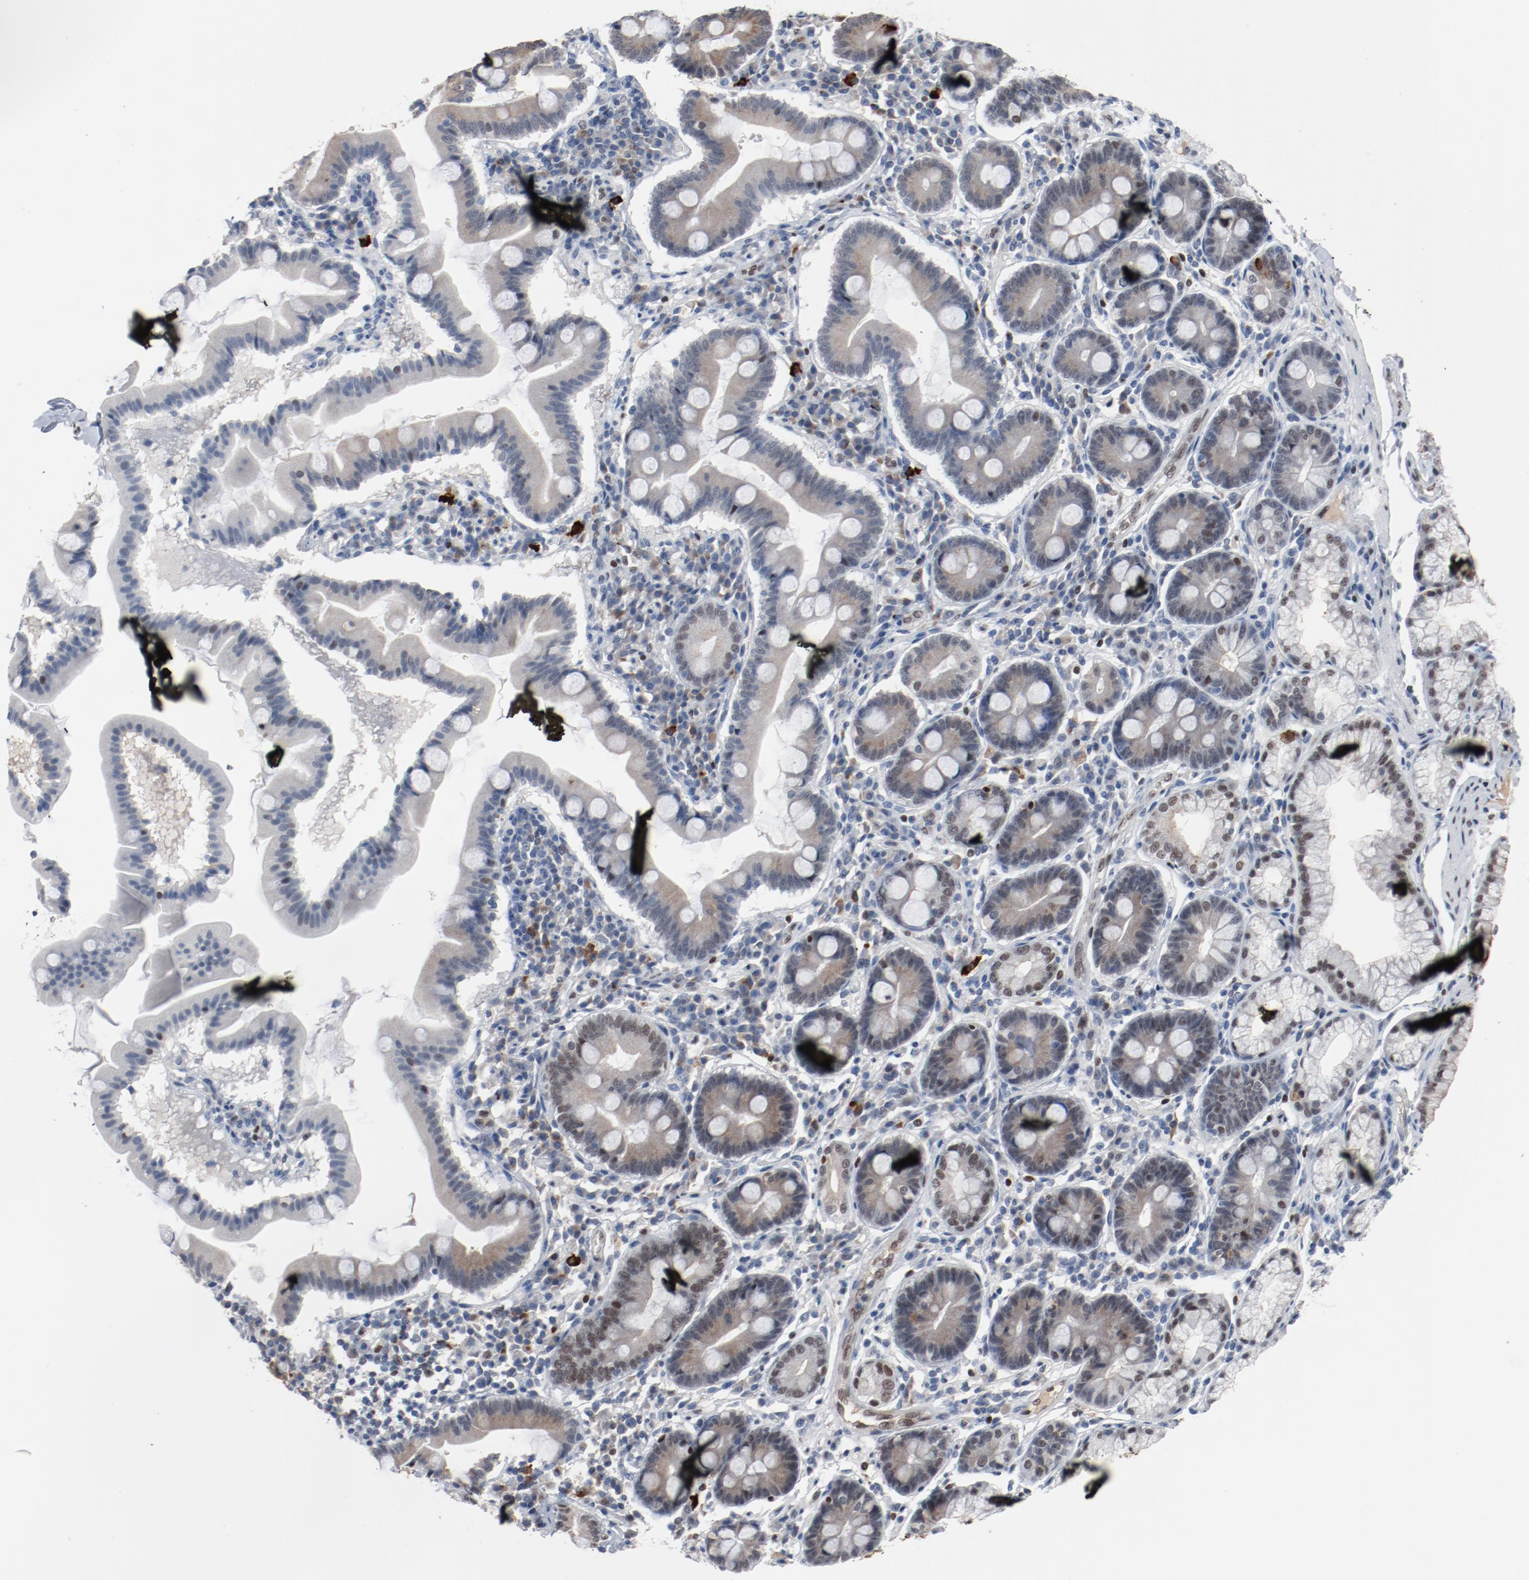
{"staining": {"intensity": "weak", "quantity": "<25%", "location": "cytoplasmic/membranous,nuclear"}, "tissue": "duodenum", "cell_type": "Glandular cells", "image_type": "normal", "snomed": [{"axis": "morphology", "description": "Normal tissue, NOS"}, {"axis": "topography", "description": "Duodenum"}], "caption": "Immunohistochemistry image of unremarkable duodenum stained for a protein (brown), which exhibits no staining in glandular cells.", "gene": "ENSG00000285708", "patient": {"sex": "male", "age": 50}}